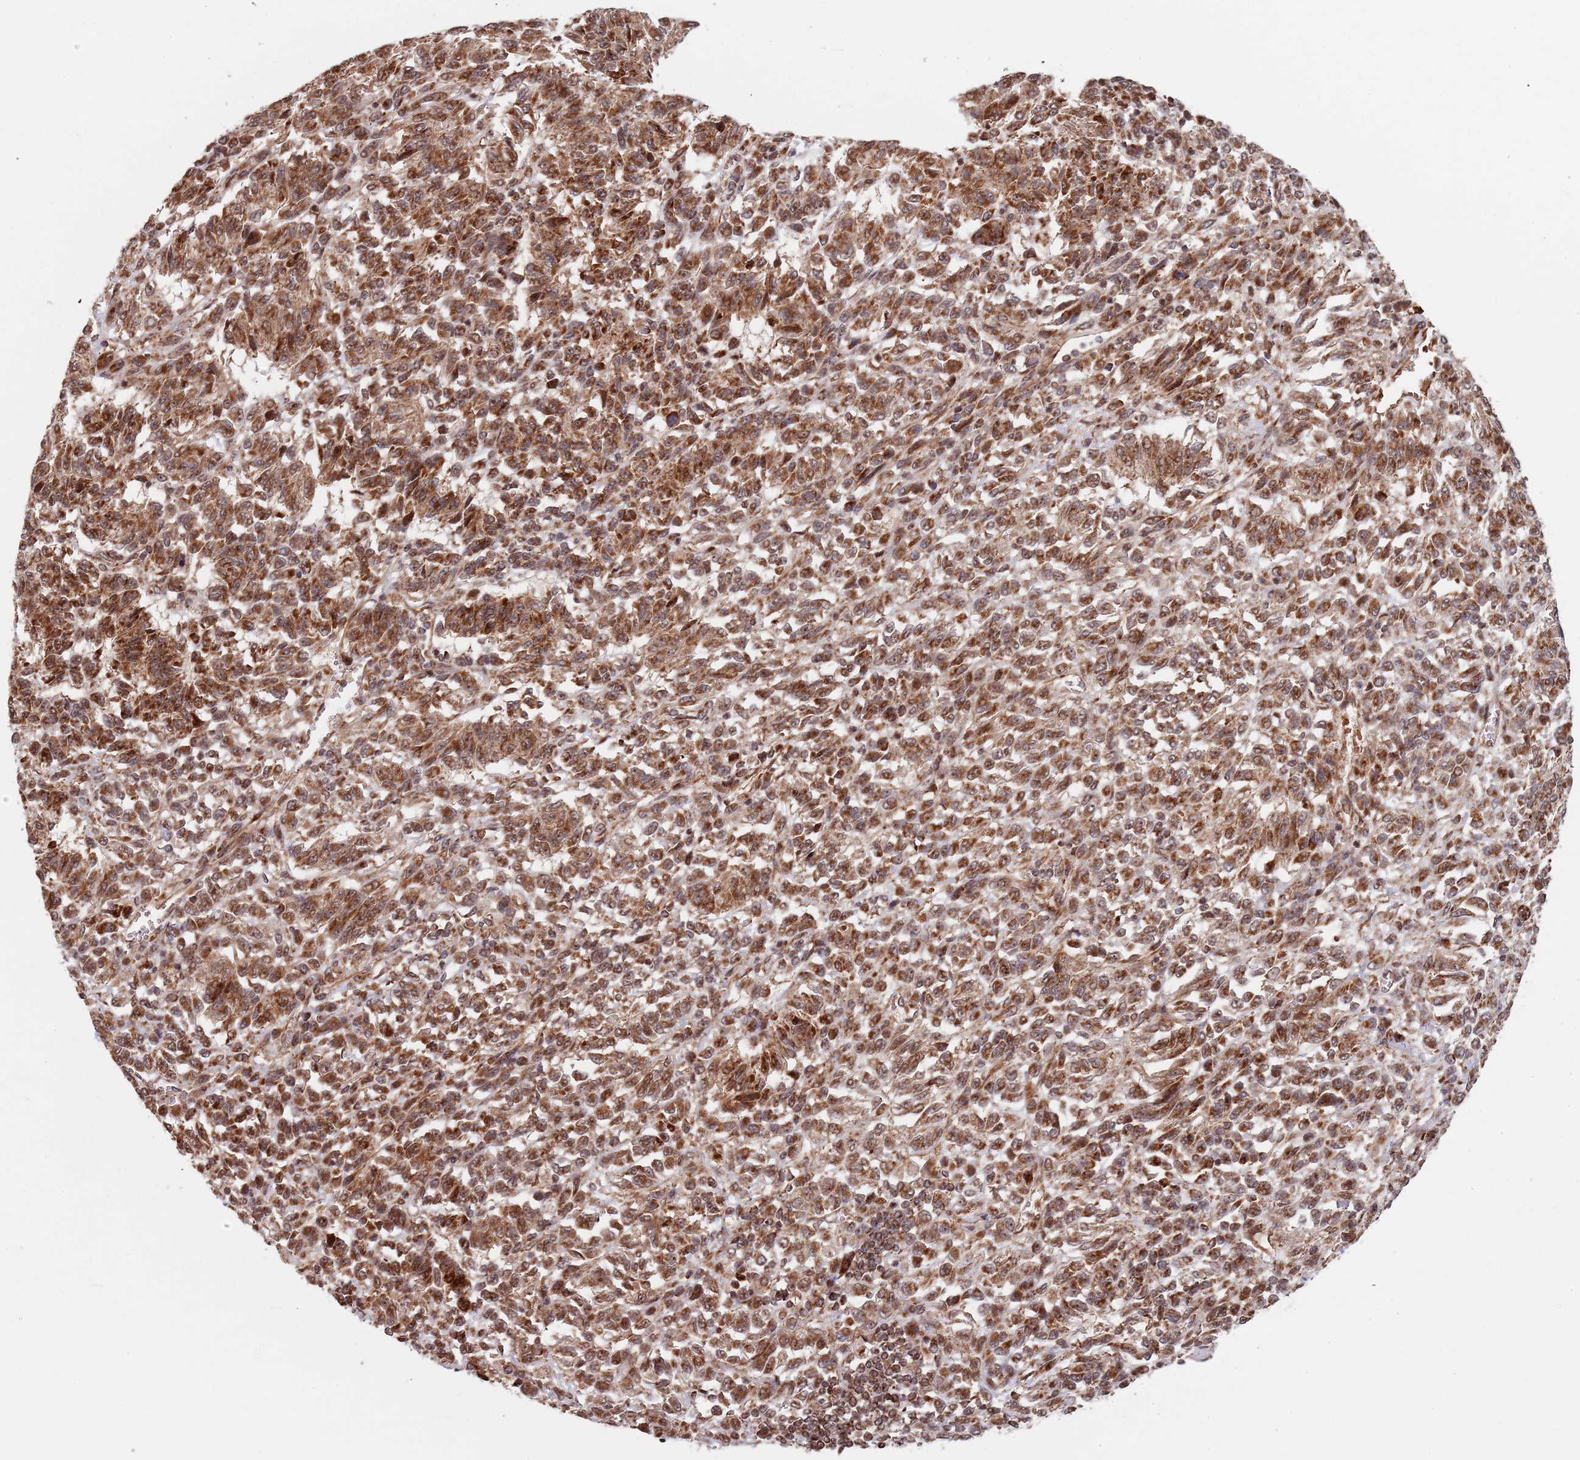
{"staining": {"intensity": "moderate", "quantity": ">75%", "location": "cytoplasmic/membranous"}, "tissue": "melanoma", "cell_type": "Tumor cells", "image_type": "cancer", "snomed": [{"axis": "morphology", "description": "Malignant melanoma, Metastatic site"}, {"axis": "topography", "description": "Lung"}], "caption": "Protein expression analysis of malignant melanoma (metastatic site) exhibits moderate cytoplasmic/membranous positivity in approximately >75% of tumor cells. Nuclei are stained in blue.", "gene": "DCHS1", "patient": {"sex": "male", "age": 64}}